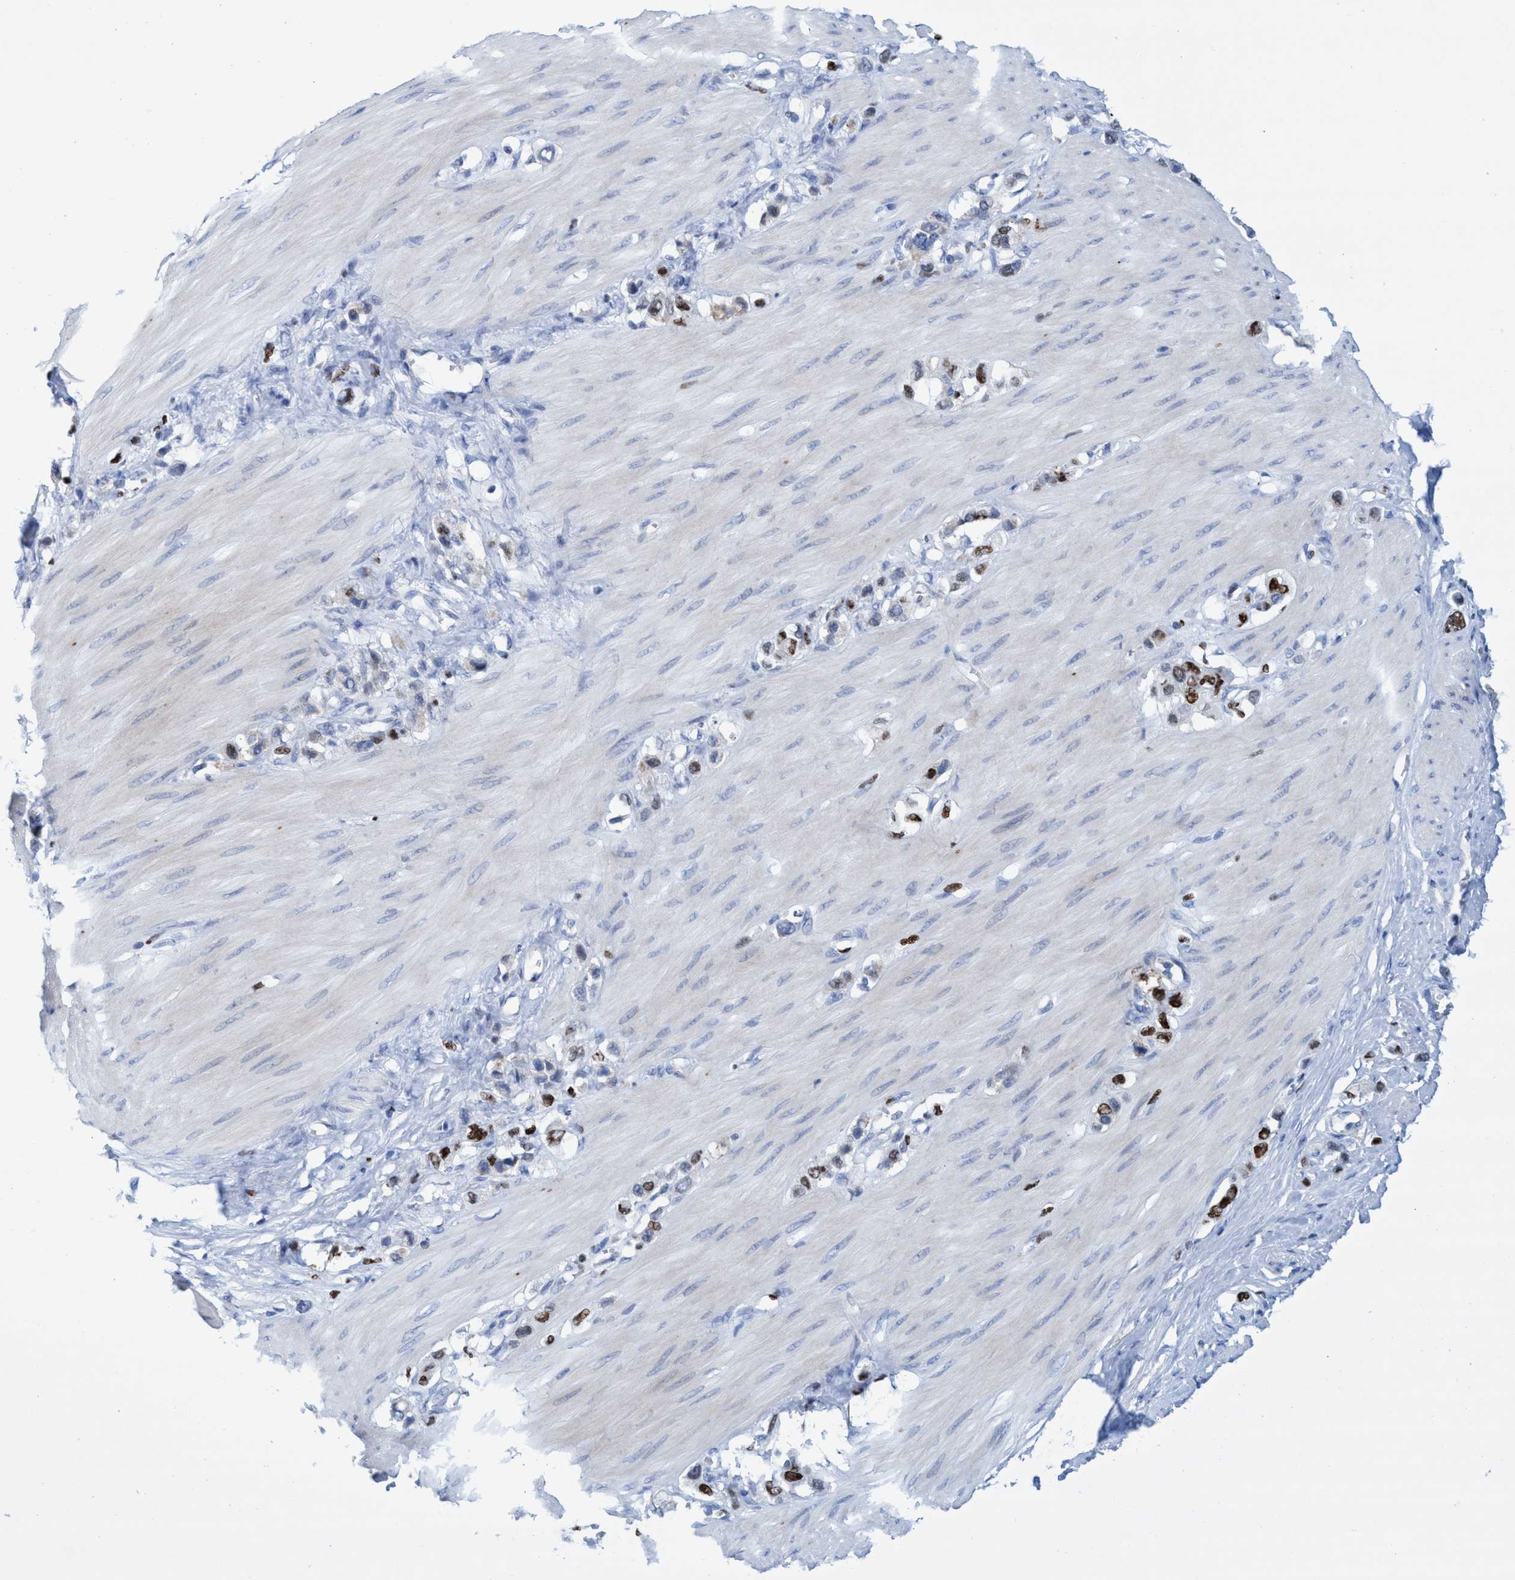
{"staining": {"intensity": "moderate", "quantity": ">75%", "location": "nuclear"}, "tissue": "stomach cancer", "cell_type": "Tumor cells", "image_type": "cancer", "snomed": [{"axis": "morphology", "description": "Adenocarcinoma, NOS"}, {"axis": "topography", "description": "Stomach"}], "caption": "Immunohistochemical staining of human stomach adenocarcinoma displays medium levels of moderate nuclear protein positivity in approximately >75% of tumor cells.", "gene": "R3HCC1", "patient": {"sex": "female", "age": 65}}